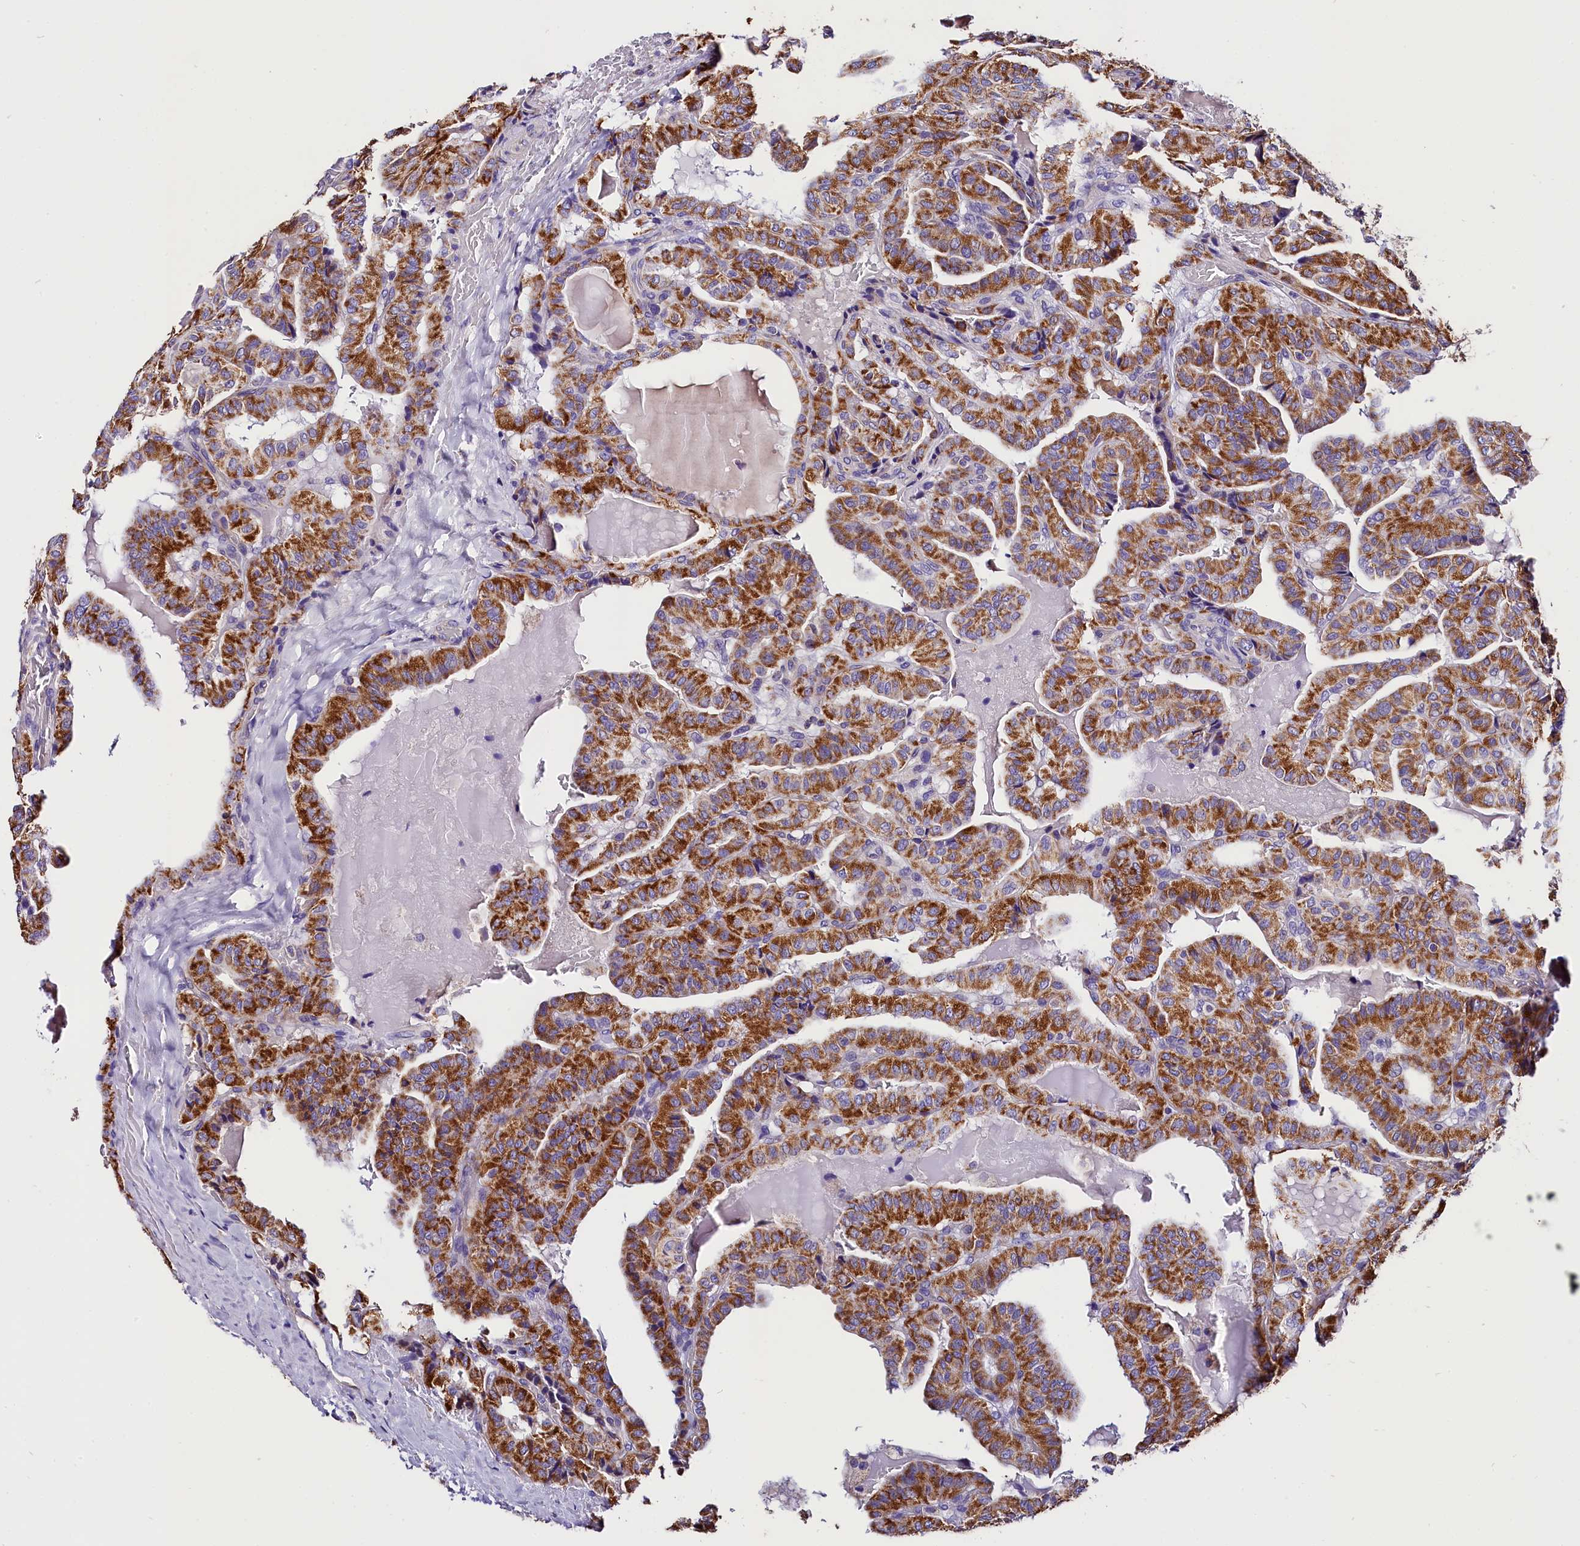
{"staining": {"intensity": "strong", "quantity": ">75%", "location": "cytoplasmic/membranous"}, "tissue": "thyroid cancer", "cell_type": "Tumor cells", "image_type": "cancer", "snomed": [{"axis": "morphology", "description": "Papillary adenocarcinoma, NOS"}, {"axis": "topography", "description": "Thyroid gland"}], "caption": "The immunohistochemical stain highlights strong cytoplasmic/membranous expression in tumor cells of papillary adenocarcinoma (thyroid) tissue. The staining is performed using DAB brown chromogen to label protein expression. The nuclei are counter-stained blue using hematoxylin.", "gene": "ACAA2", "patient": {"sex": "male", "age": 77}}